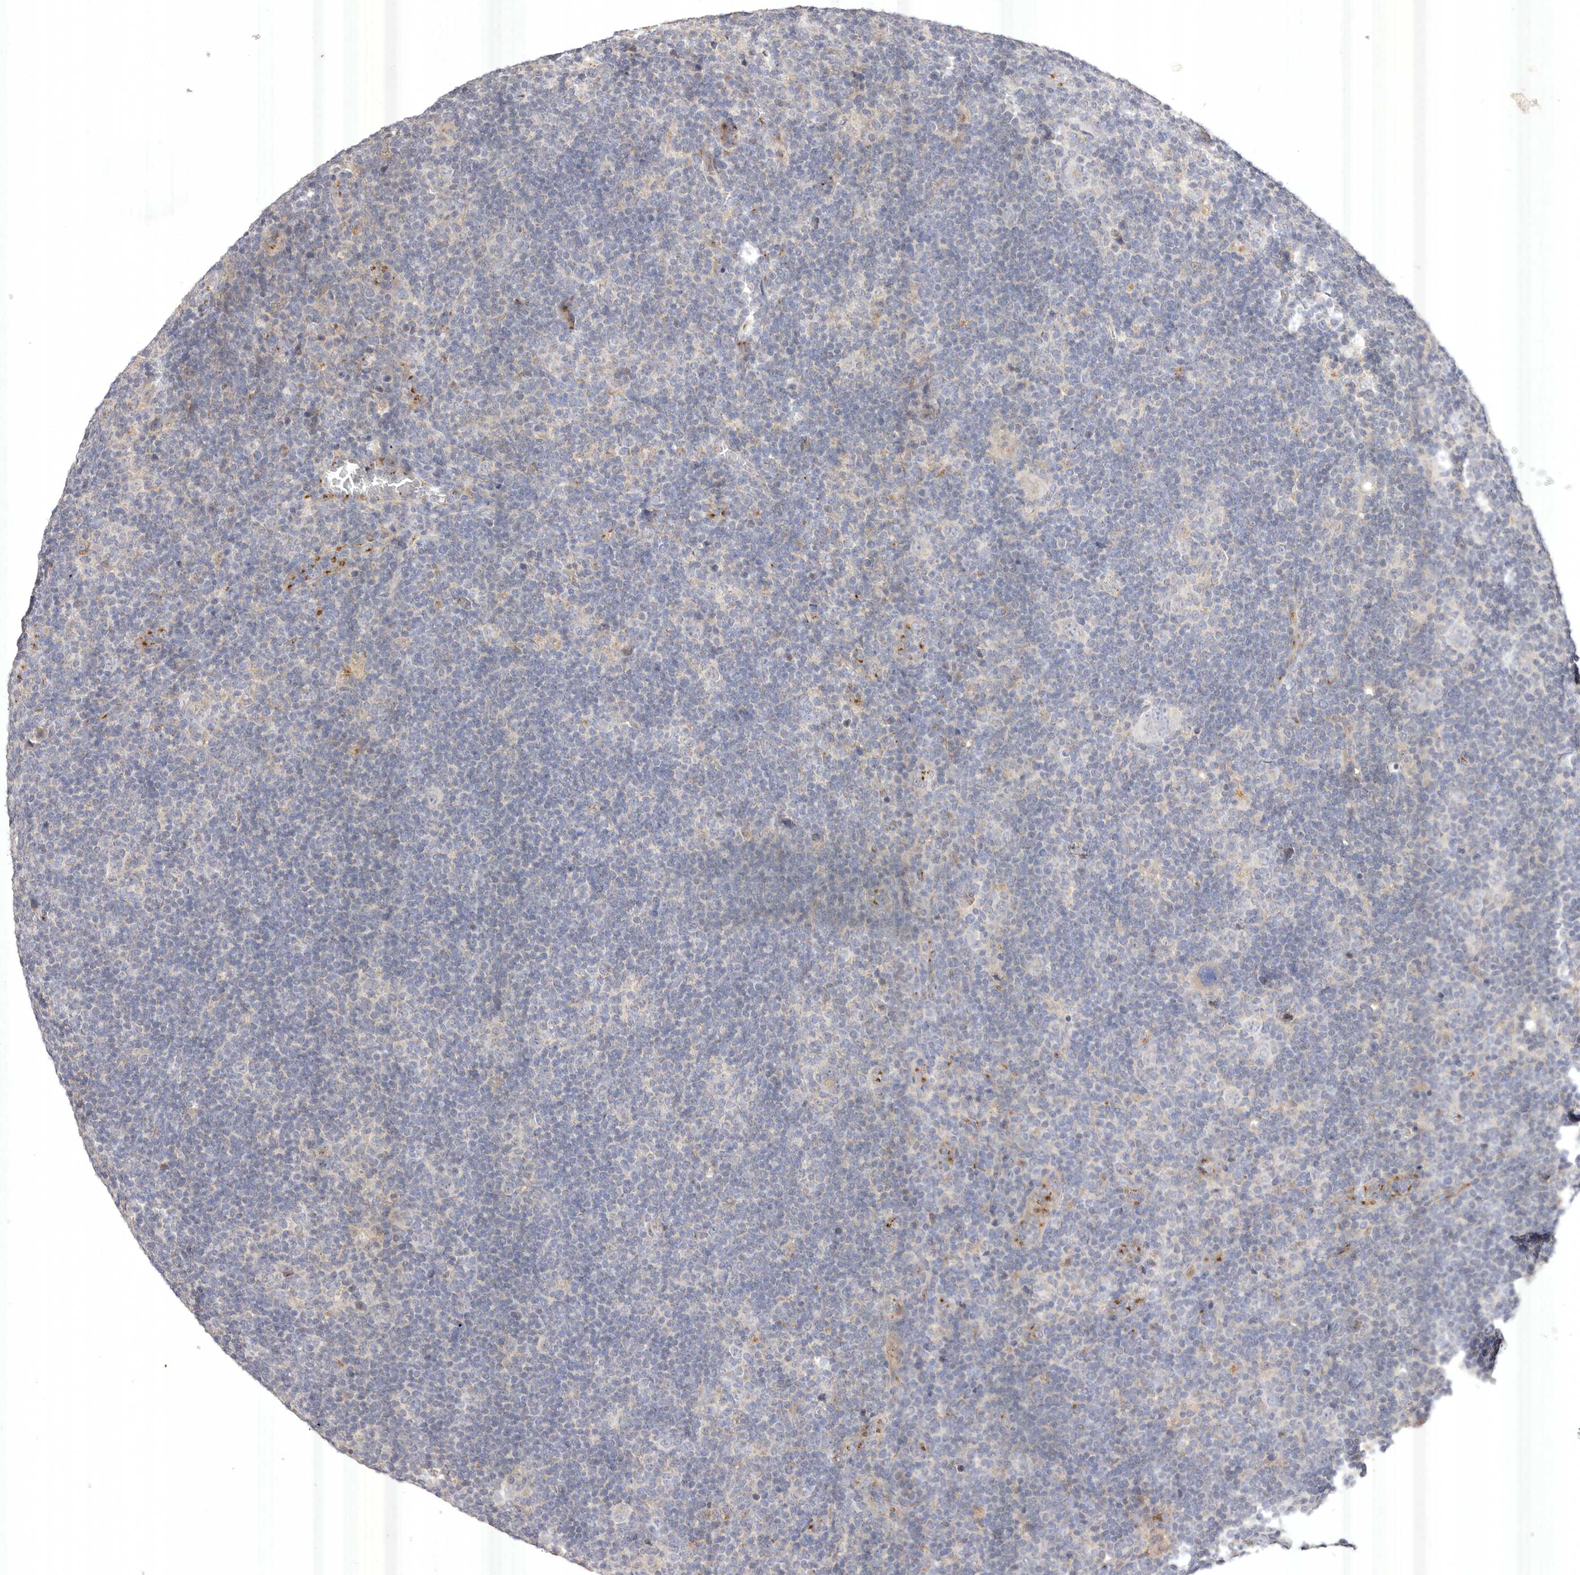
{"staining": {"intensity": "negative", "quantity": "none", "location": "none"}, "tissue": "lymphoma", "cell_type": "Tumor cells", "image_type": "cancer", "snomed": [{"axis": "morphology", "description": "Hodgkin's disease, NOS"}, {"axis": "topography", "description": "Lymph node"}], "caption": "DAB immunohistochemical staining of lymphoma demonstrates no significant positivity in tumor cells.", "gene": "USP24", "patient": {"sex": "female", "age": 57}}